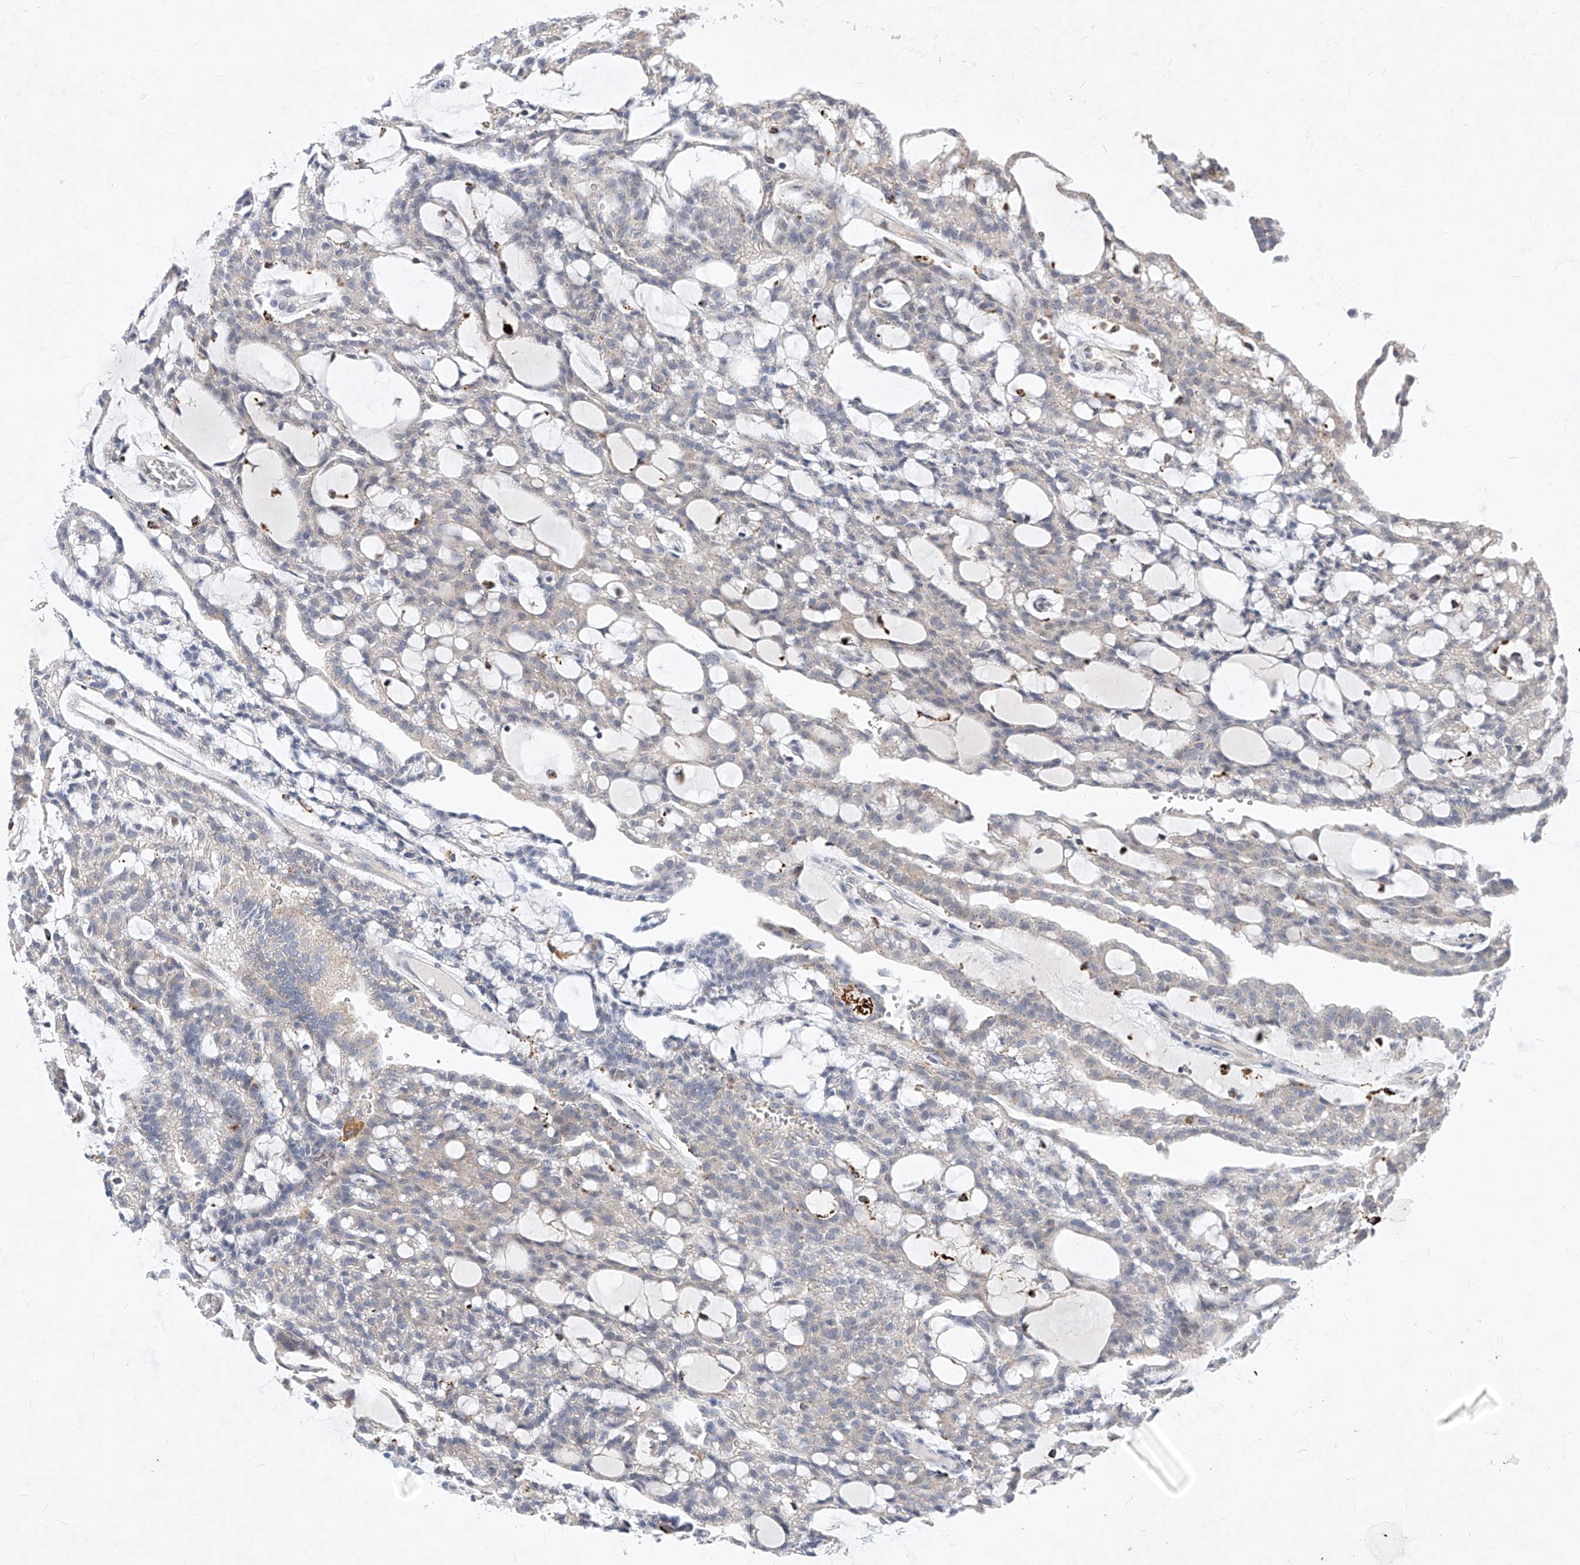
{"staining": {"intensity": "negative", "quantity": "none", "location": "none"}, "tissue": "renal cancer", "cell_type": "Tumor cells", "image_type": "cancer", "snomed": [{"axis": "morphology", "description": "Adenocarcinoma, NOS"}, {"axis": "topography", "description": "Kidney"}], "caption": "This is an IHC histopathology image of renal adenocarcinoma. There is no expression in tumor cells.", "gene": "MX2", "patient": {"sex": "male", "age": 63}}